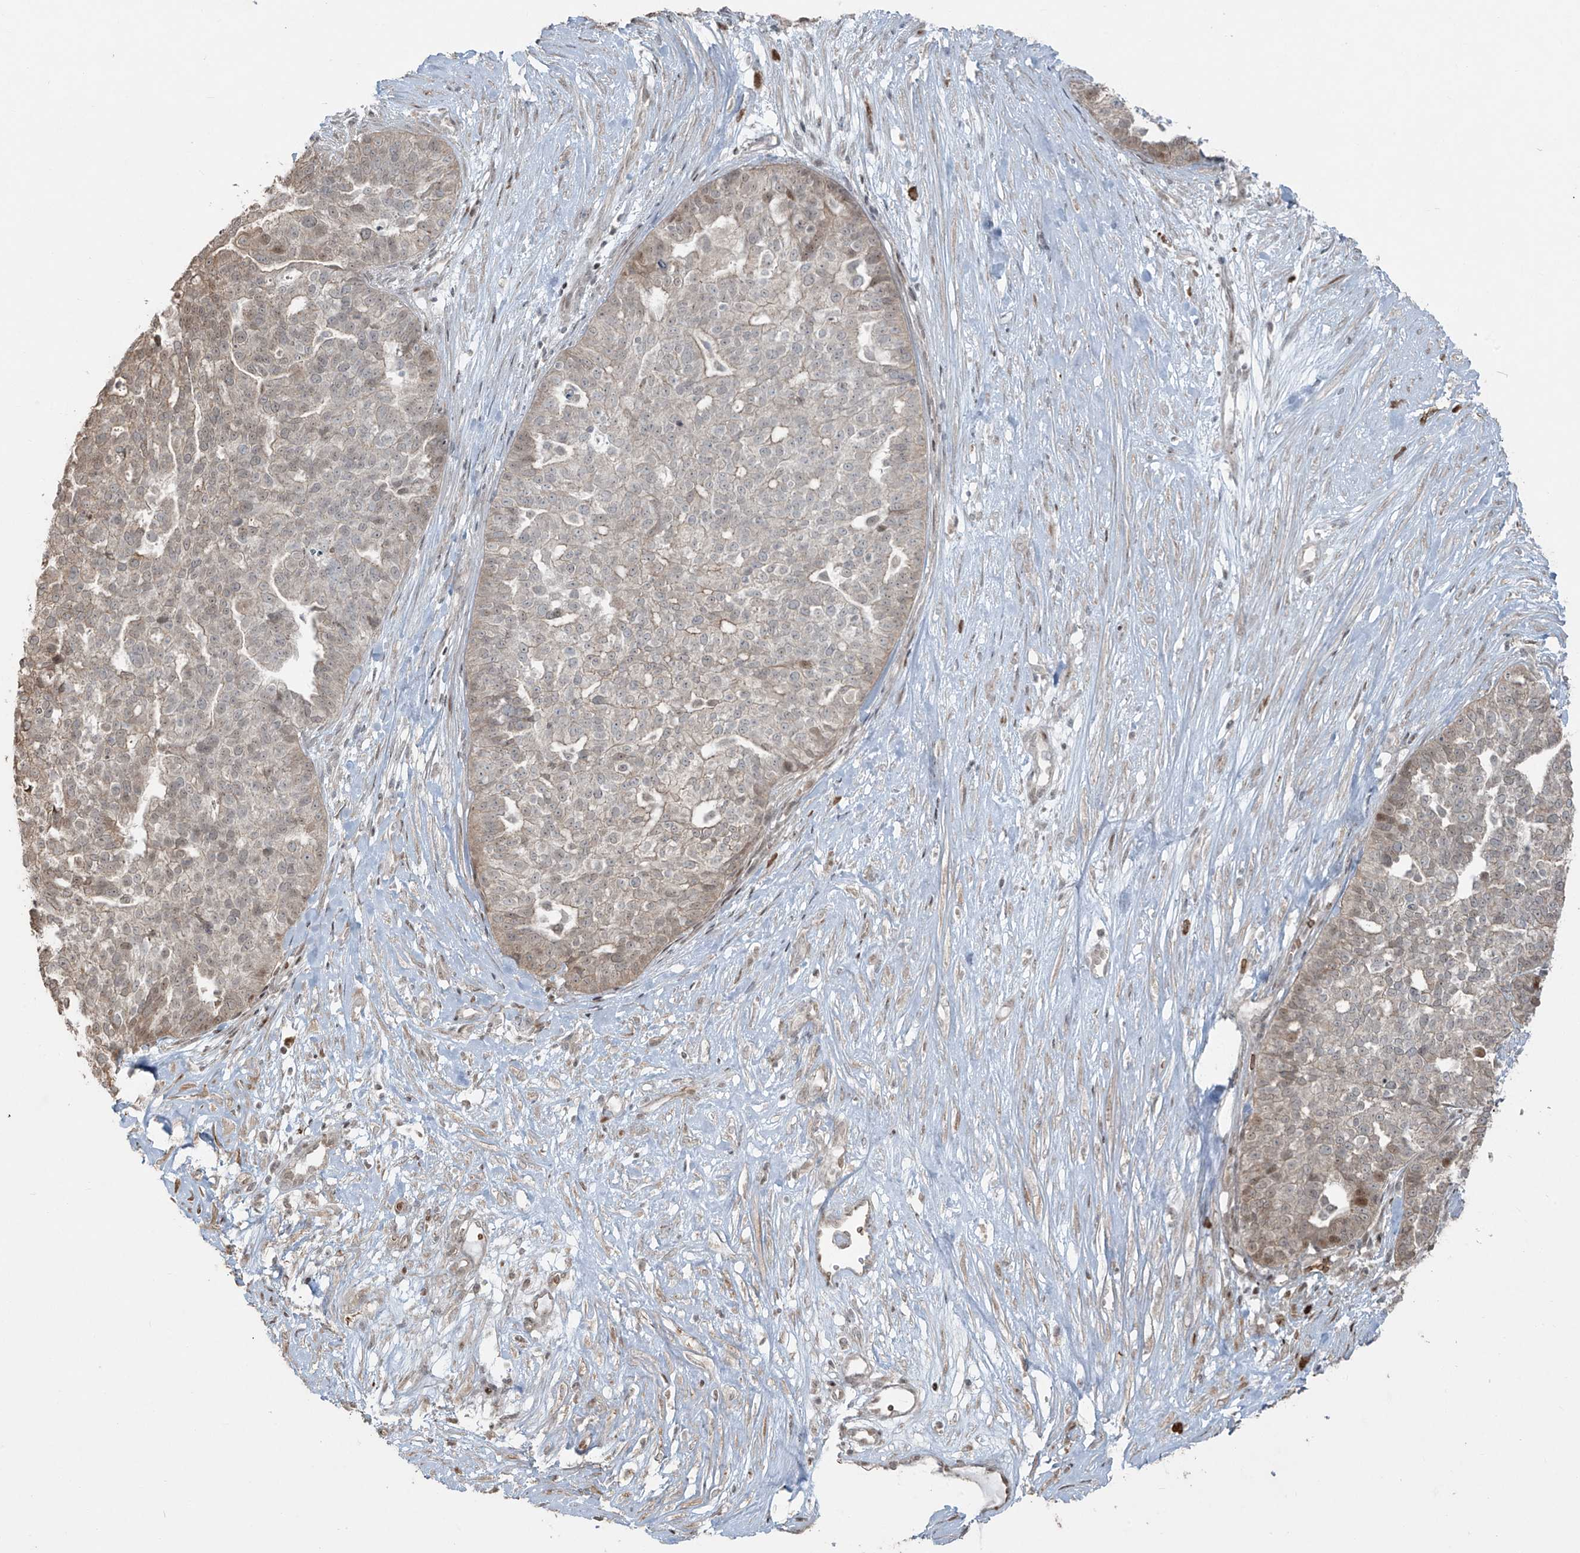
{"staining": {"intensity": "moderate", "quantity": "<25%", "location": "nuclear"}, "tissue": "ovarian cancer", "cell_type": "Tumor cells", "image_type": "cancer", "snomed": [{"axis": "morphology", "description": "Cystadenocarcinoma, serous, NOS"}, {"axis": "topography", "description": "Ovary"}], "caption": "IHC image of human ovarian serous cystadenocarcinoma stained for a protein (brown), which exhibits low levels of moderate nuclear expression in about <25% of tumor cells.", "gene": "TTC22", "patient": {"sex": "female", "age": 59}}